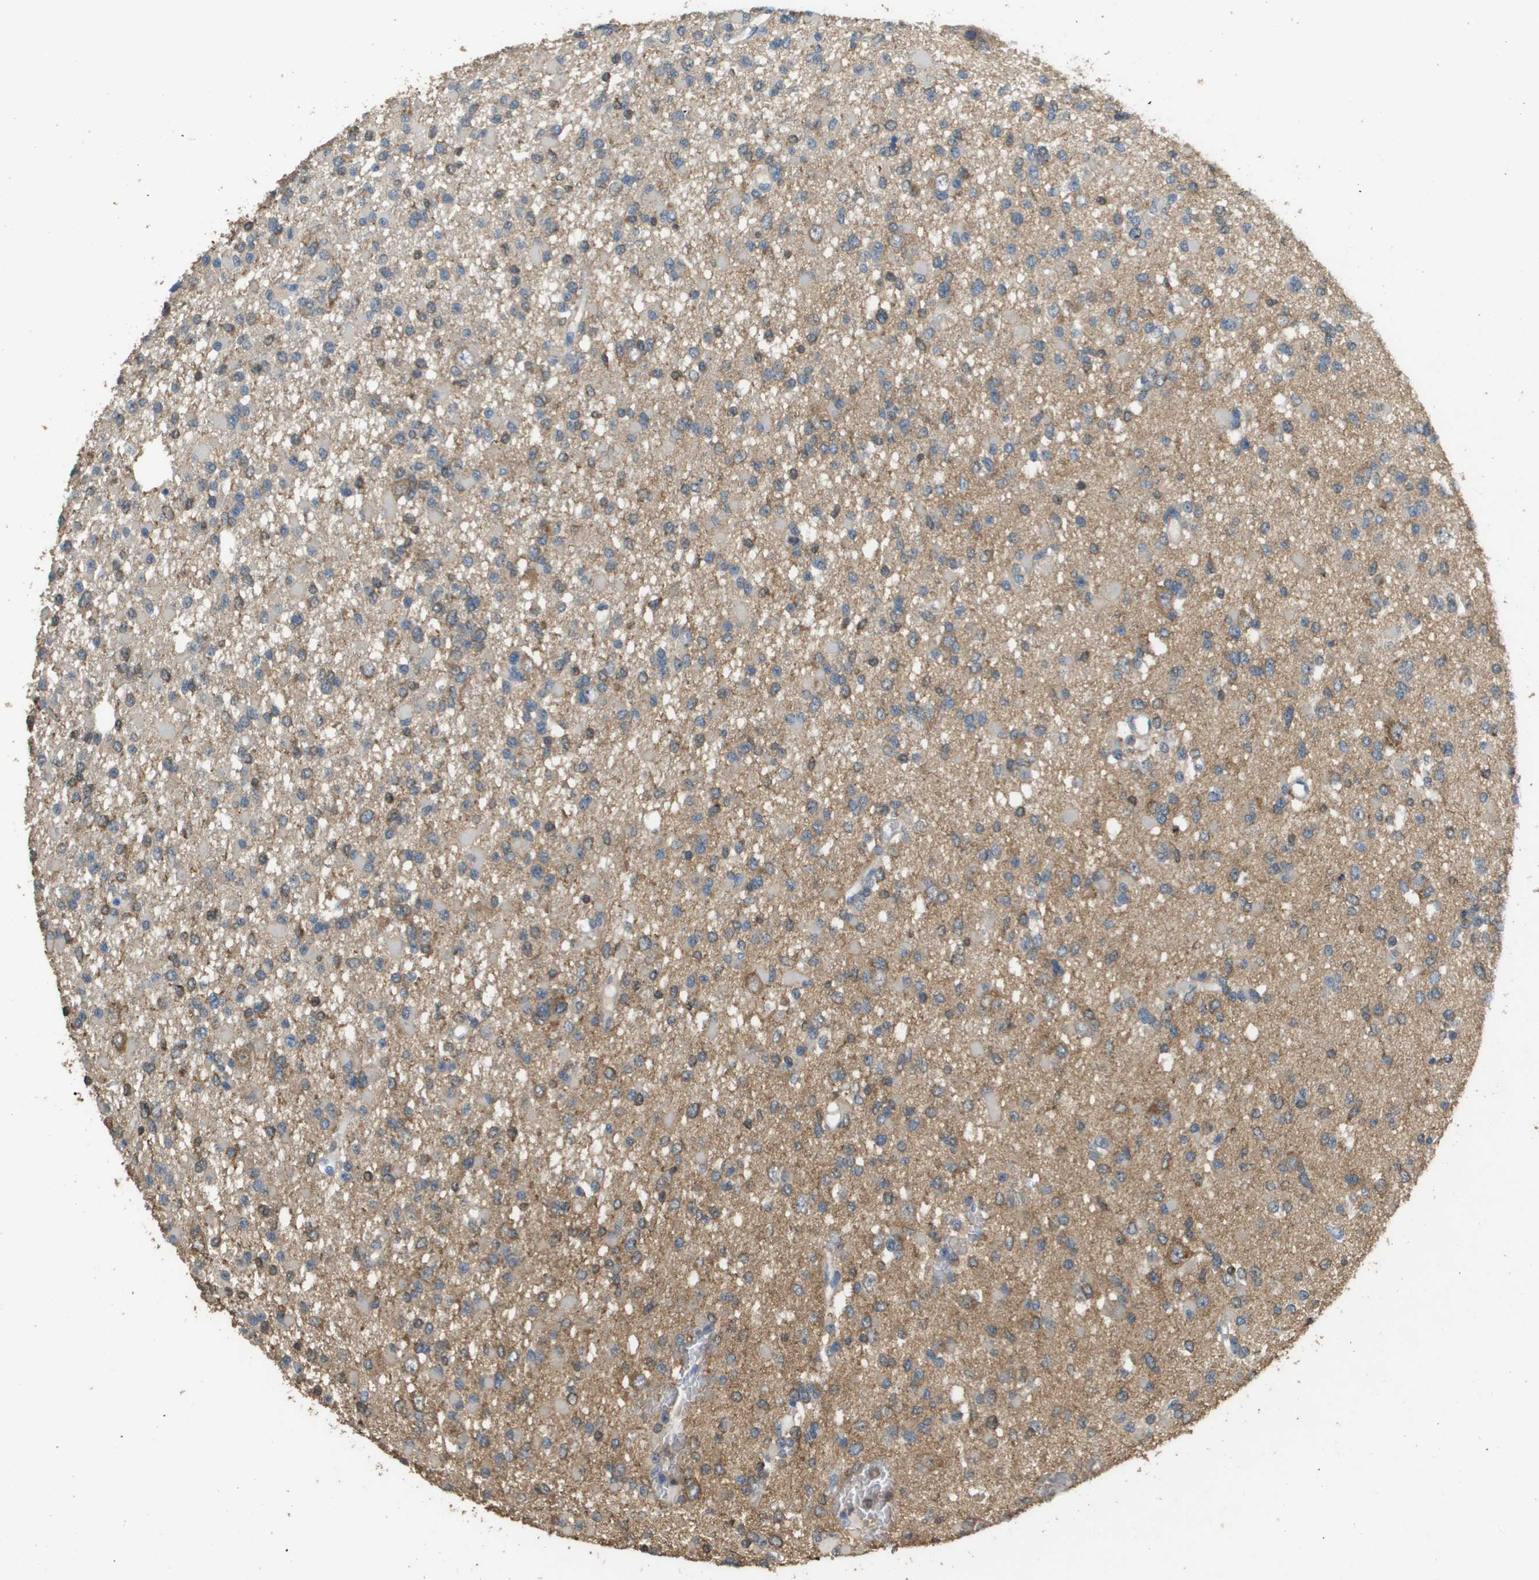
{"staining": {"intensity": "moderate", "quantity": "25%-75%", "location": "cytoplasmic/membranous"}, "tissue": "glioma", "cell_type": "Tumor cells", "image_type": "cancer", "snomed": [{"axis": "morphology", "description": "Glioma, malignant, Low grade"}, {"axis": "topography", "description": "Brain"}], "caption": "Protein expression analysis of malignant glioma (low-grade) displays moderate cytoplasmic/membranous expression in approximately 25%-75% of tumor cells. The protein of interest is shown in brown color, while the nuclei are stained blue.", "gene": "MS4A7", "patient": {"sex": "female", "age": 22}}